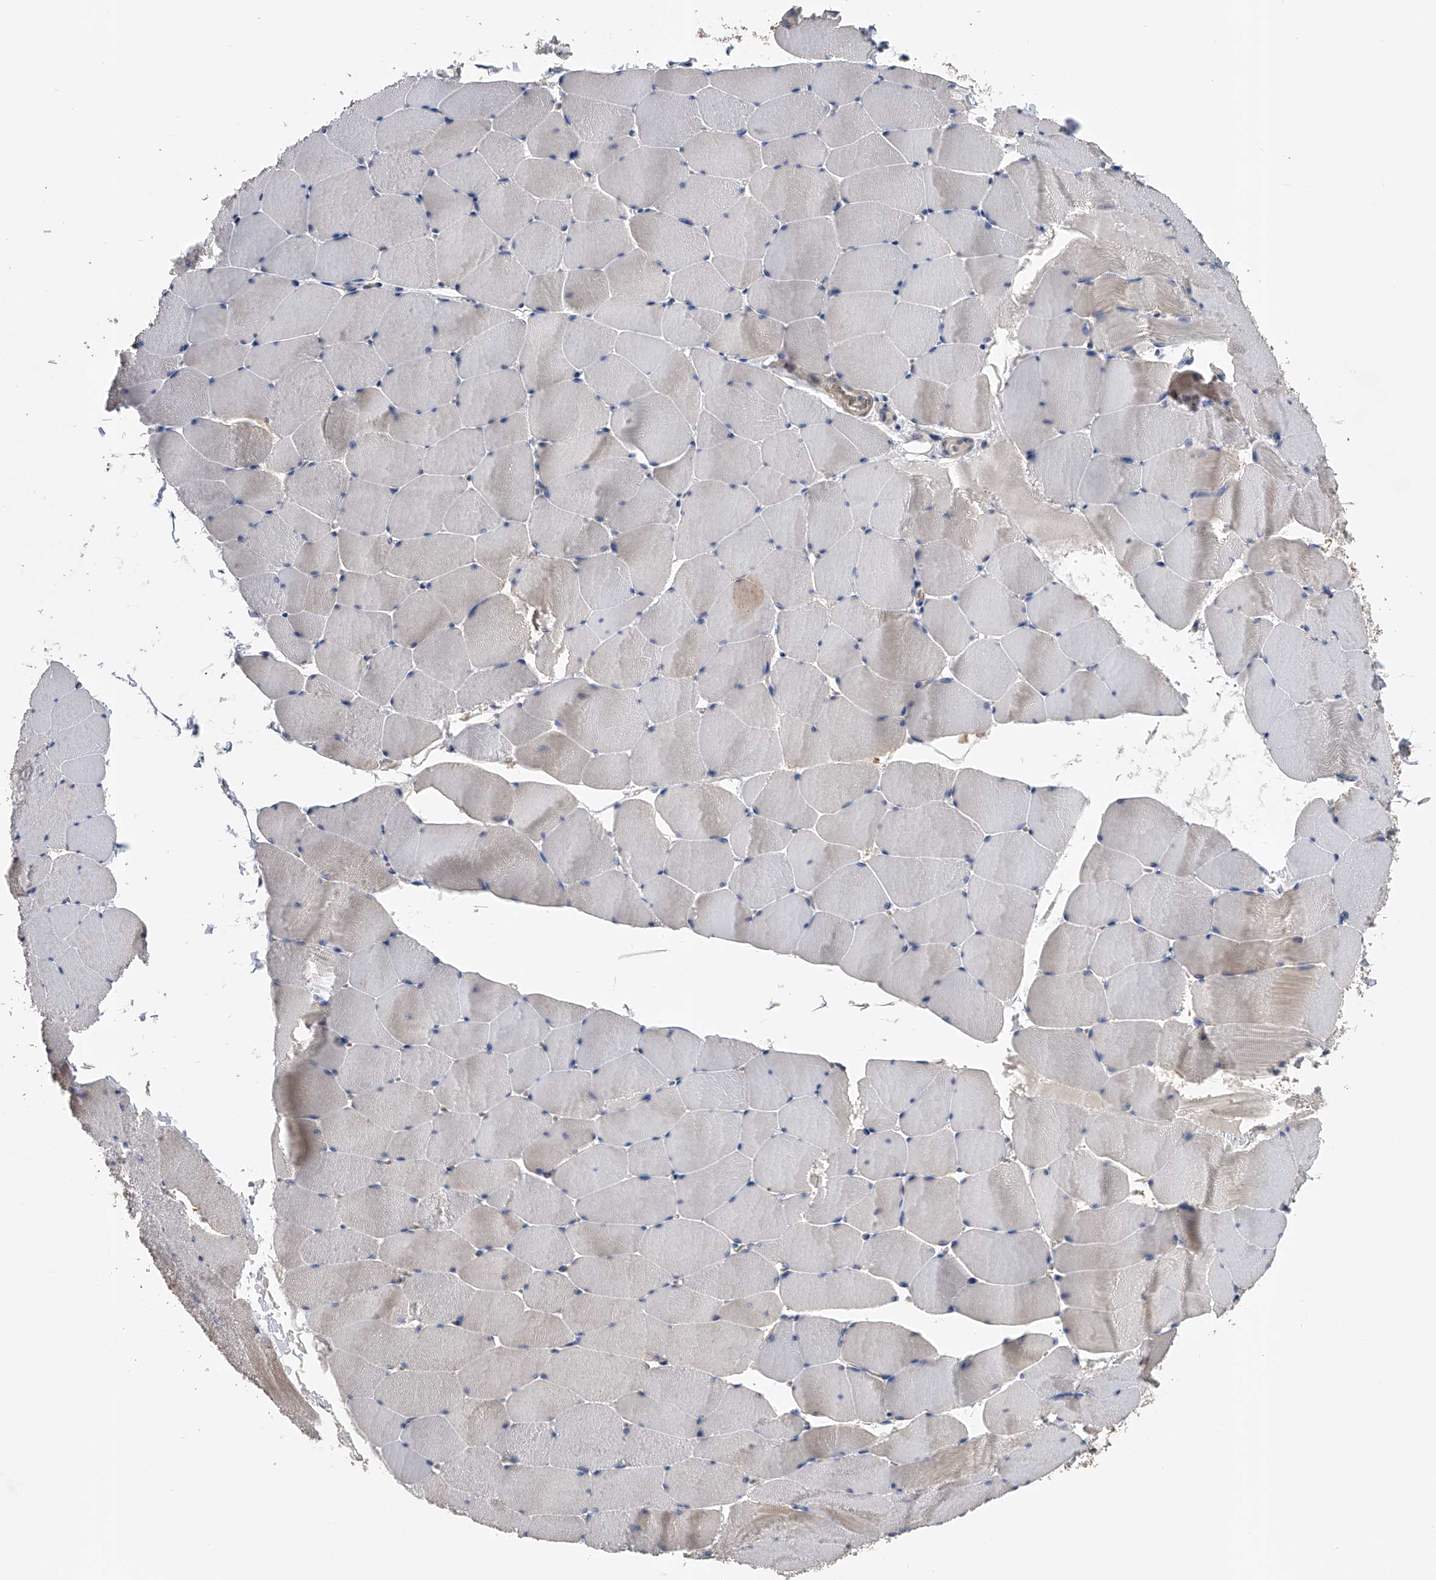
{"staining": {"intensity": "weak", "quantity": "<25%", "location": "cytoplasmic/membranous"}, "tissue": "skeletal muscle", "cell_type": "Myocytes", "image_type": "normal", "snomed": [{"axis": "morphology", "description": "Normal tissue, NOS"}, {"axis": "topography", "description": "Skeletal muscle"}], "caption": "An IHC histopathology image of normal skeletal muscle is shown. There is no staining in myocytes of skeletal muscle.", "gene": "CFAP298", "patient": {"sex": "male", "age": 62}}